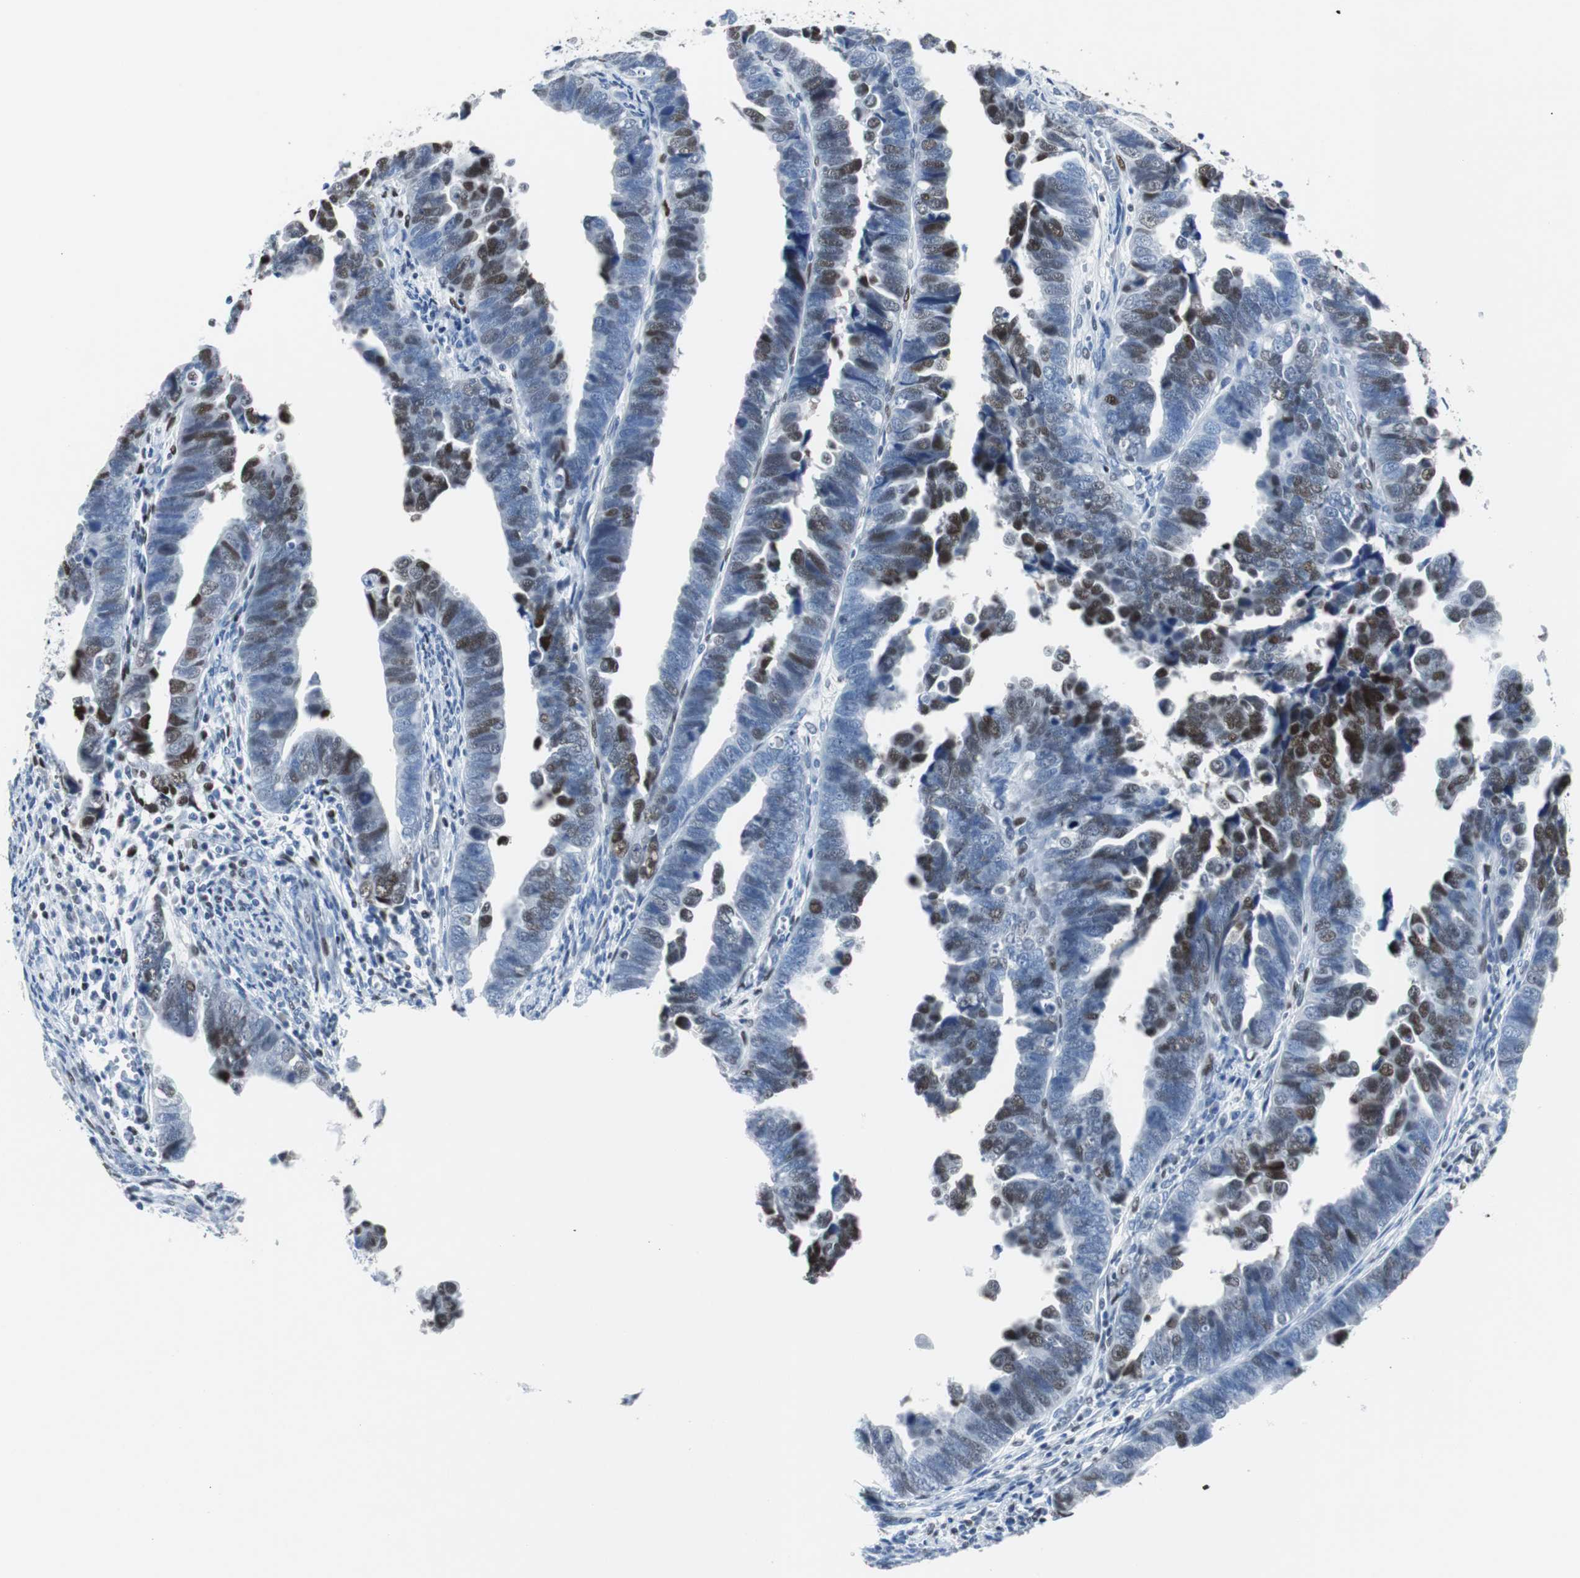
{"staining": {"intensity": "moderate", "quantity": "25%-75%", "location": "nuclear"}, "tissue": "endometrial cancer", "cell_type": "Tumor cells", "image_type": "cancer", "snomed": [{"axis": "morphology", "description": "Adenocarcinoma, NOS"}, {"axis": "topography", "description": "Endometrium"}], "caption": "A brown stain labels moderate nuclear staining of a protein in human endometrial cancer (adenocarcinoma) tumor cells. (IHC, brightfield microscopy, high magnification).", "gene": "JUN", "patient": {"sex": "female", "age": 75}}